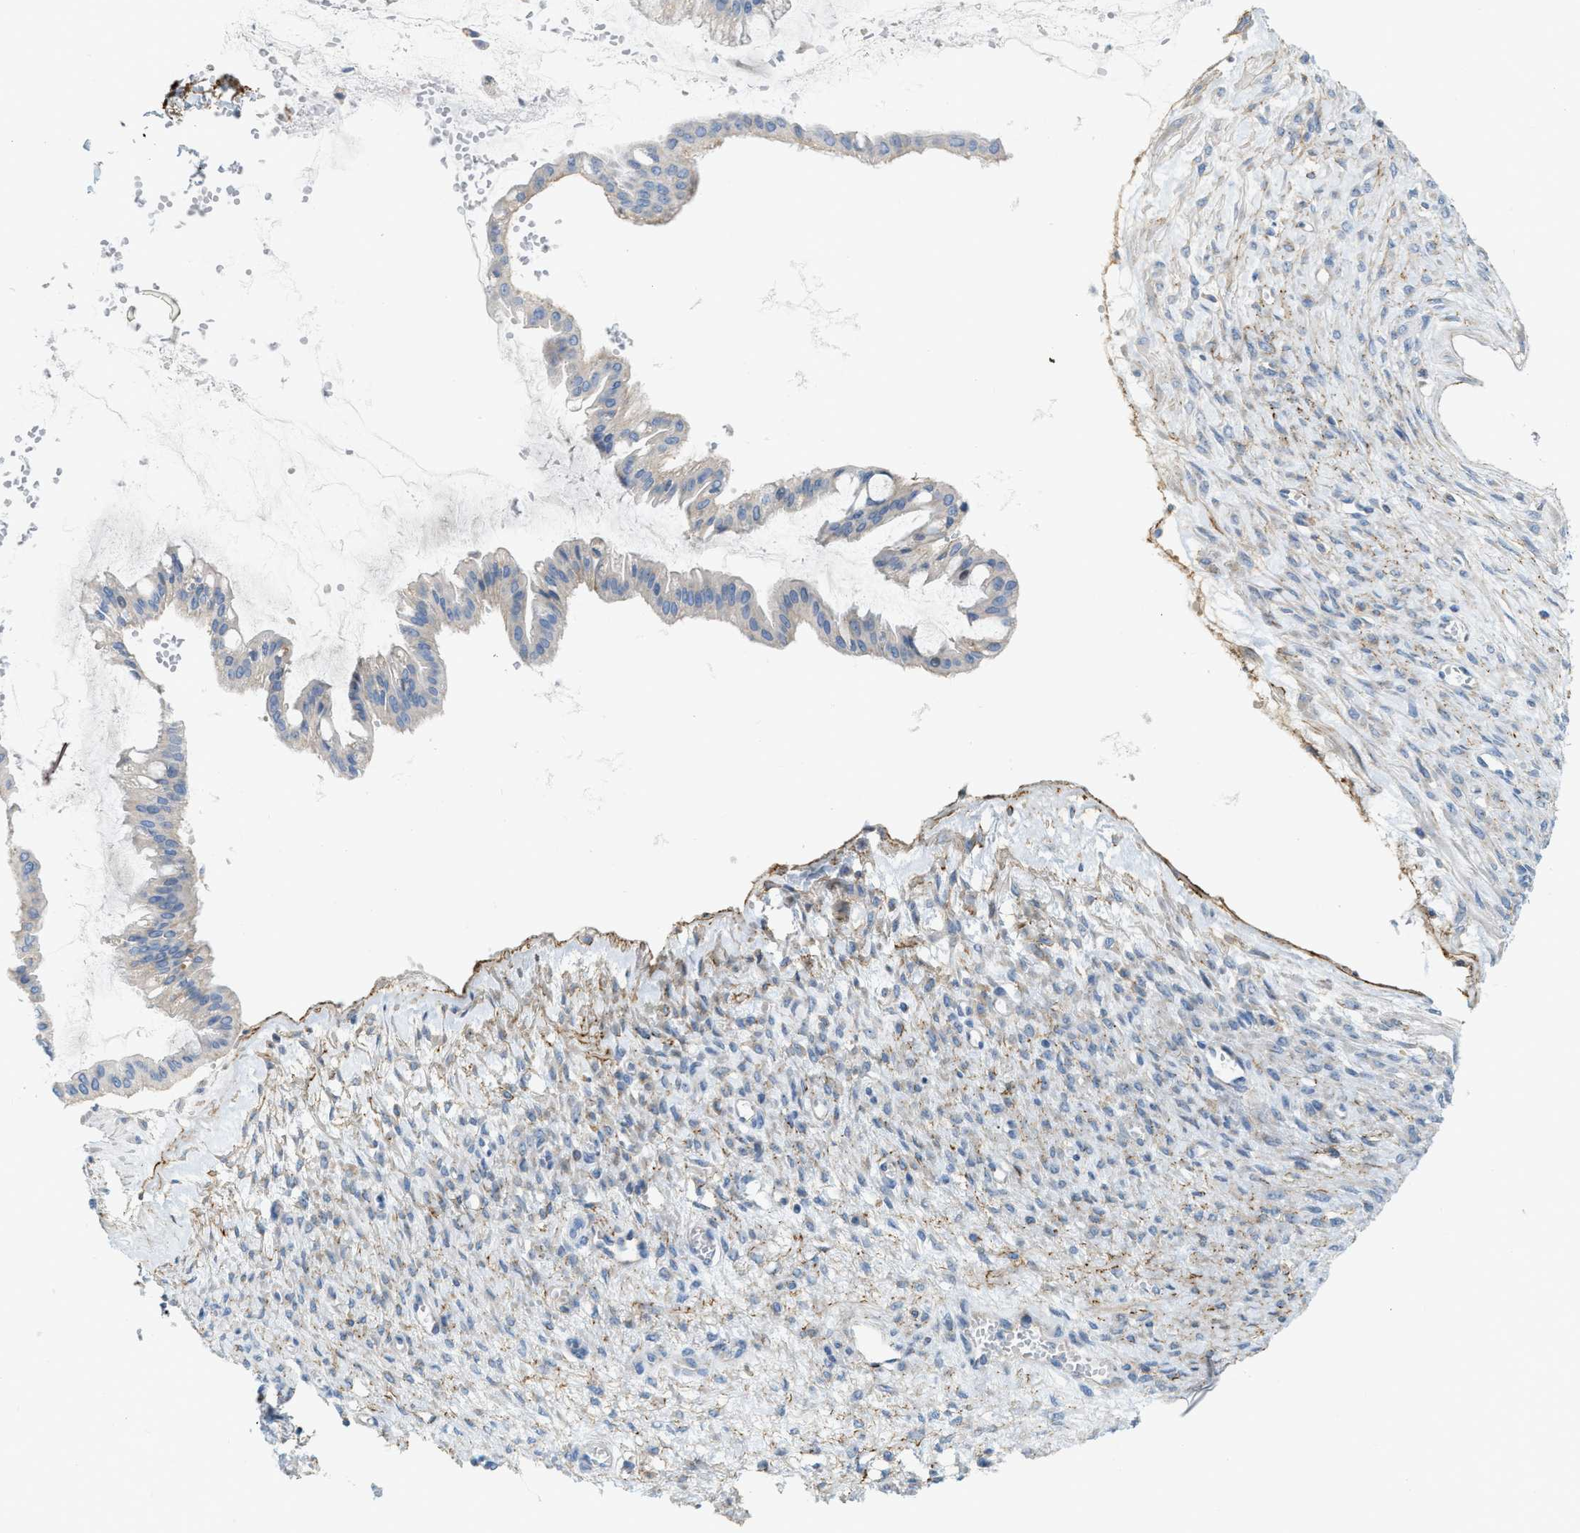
{"staining": {"intensity": "negative", "quantity": "none", "location": "none"}, "tissue": "ovarian cancer", "cell_type": "Tumor cells", "image_type": "cancer", "snomed": [{"axis": "morphology", "description": "Cystadenocarcinoma, mucinous, NOS"}, {"axis": "topography", "description": "Ovary"}], "caption": "Immunohistochemical staining of mucinous cystadenocarcinoma (ovarian) reveals no significant staining in tumor cells.", "gene": "LMBRD1", "patient": {"sex": "female", "age": 73}}